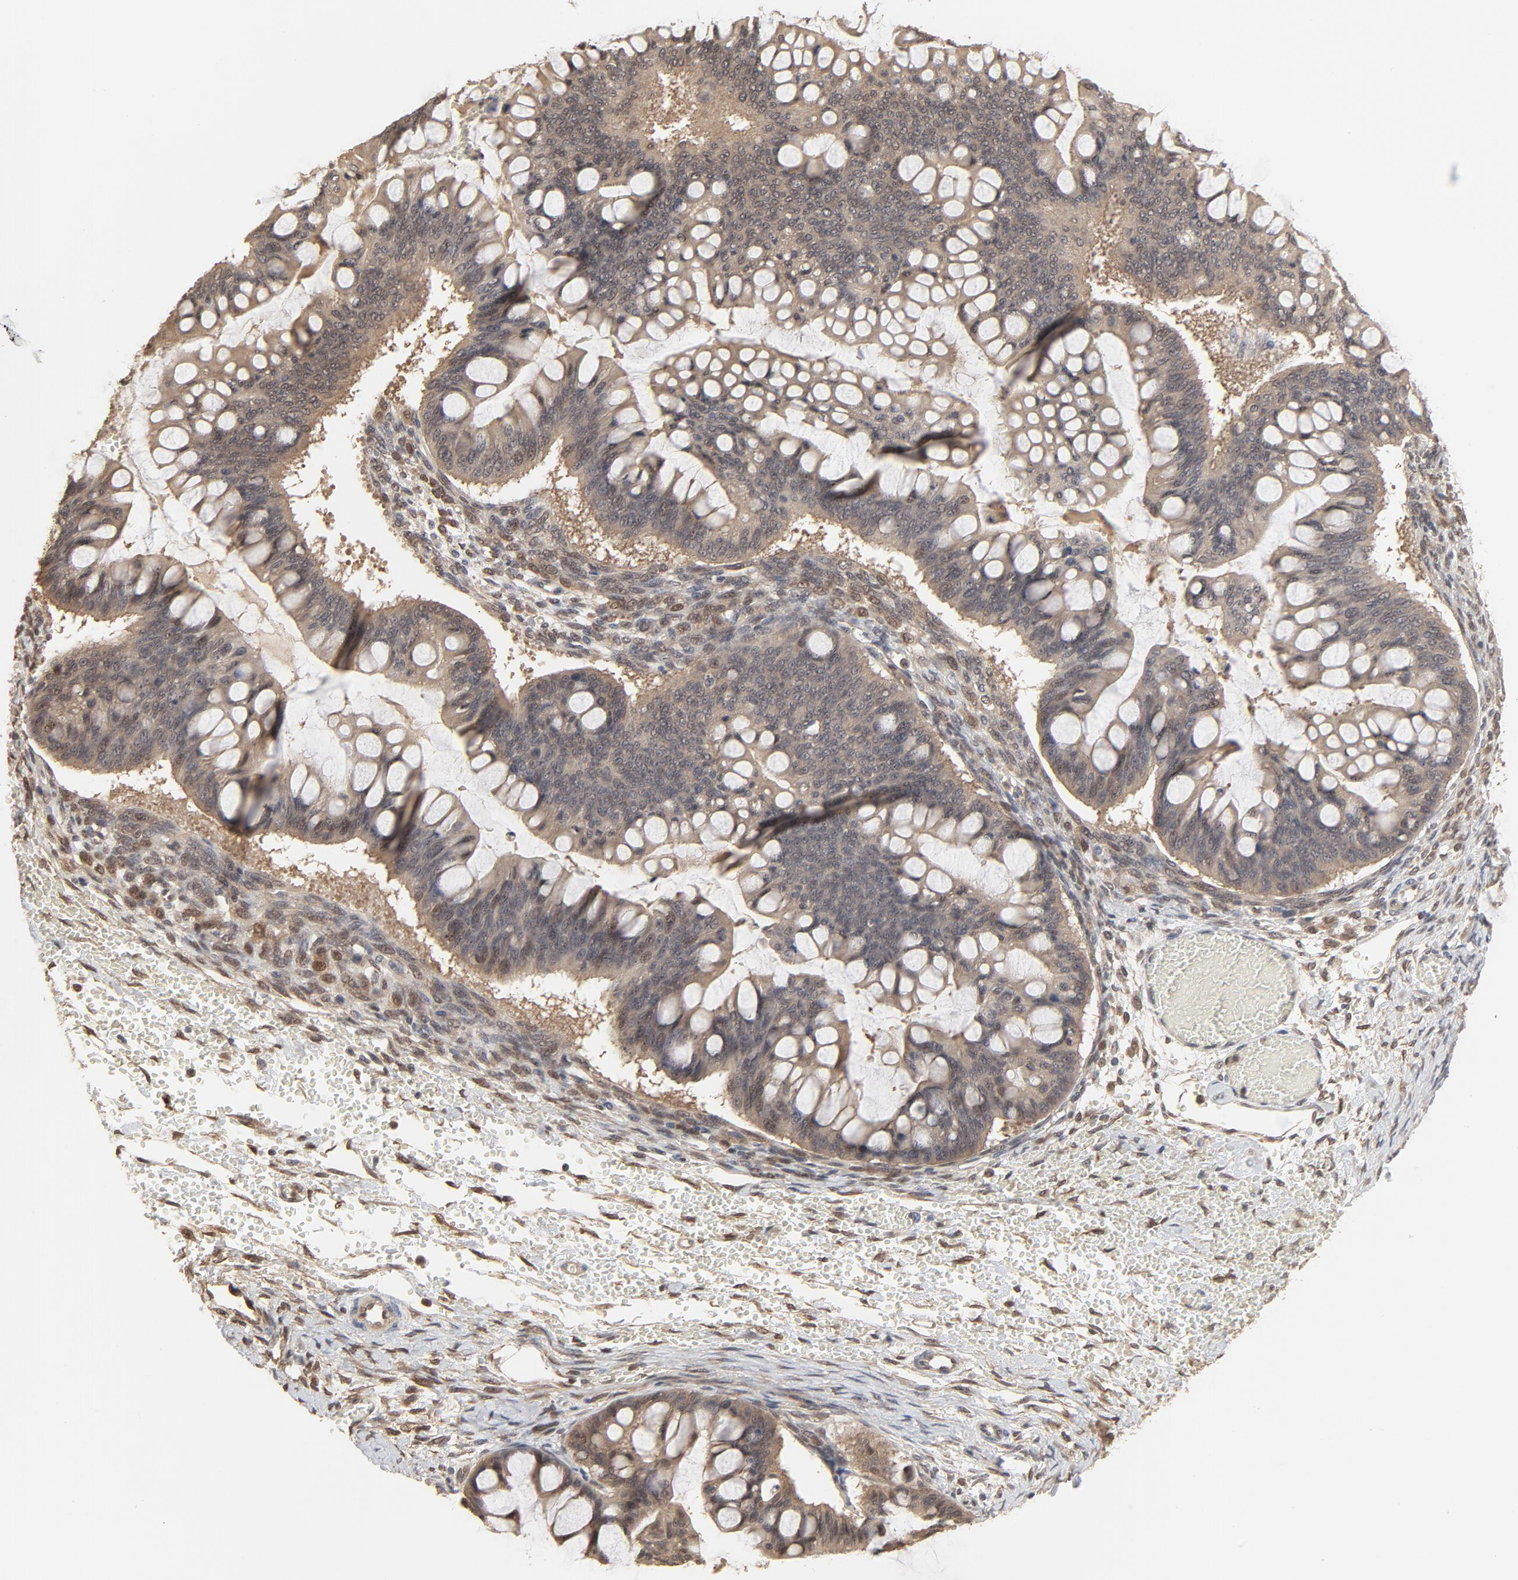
{"staining": {"intensity": "weak", "quantity": ">75%", "location": "cytoplasmic/membranous,nuclear"}, "tissue": "ovarian cancer", "cell_type": "Tumor cells", "image_type": "cancer", "snomed": [{"axis": "morphology", "description": "Cystadenocarcinoma, mucinous, NOS"}, {"axis": "topography", "description": "Ovary"}], "caption": "High-power microscopy captured an immunohistochemistry micrograph of ovarian cancer (mucinous cystadenocarcinoma), revealing weak cytoplasmic/membranous and nuclear positivity in approximately >75% of tumor cells.", "gene": "NEDD8", "patient": {"sex": "female", "age": 73}}